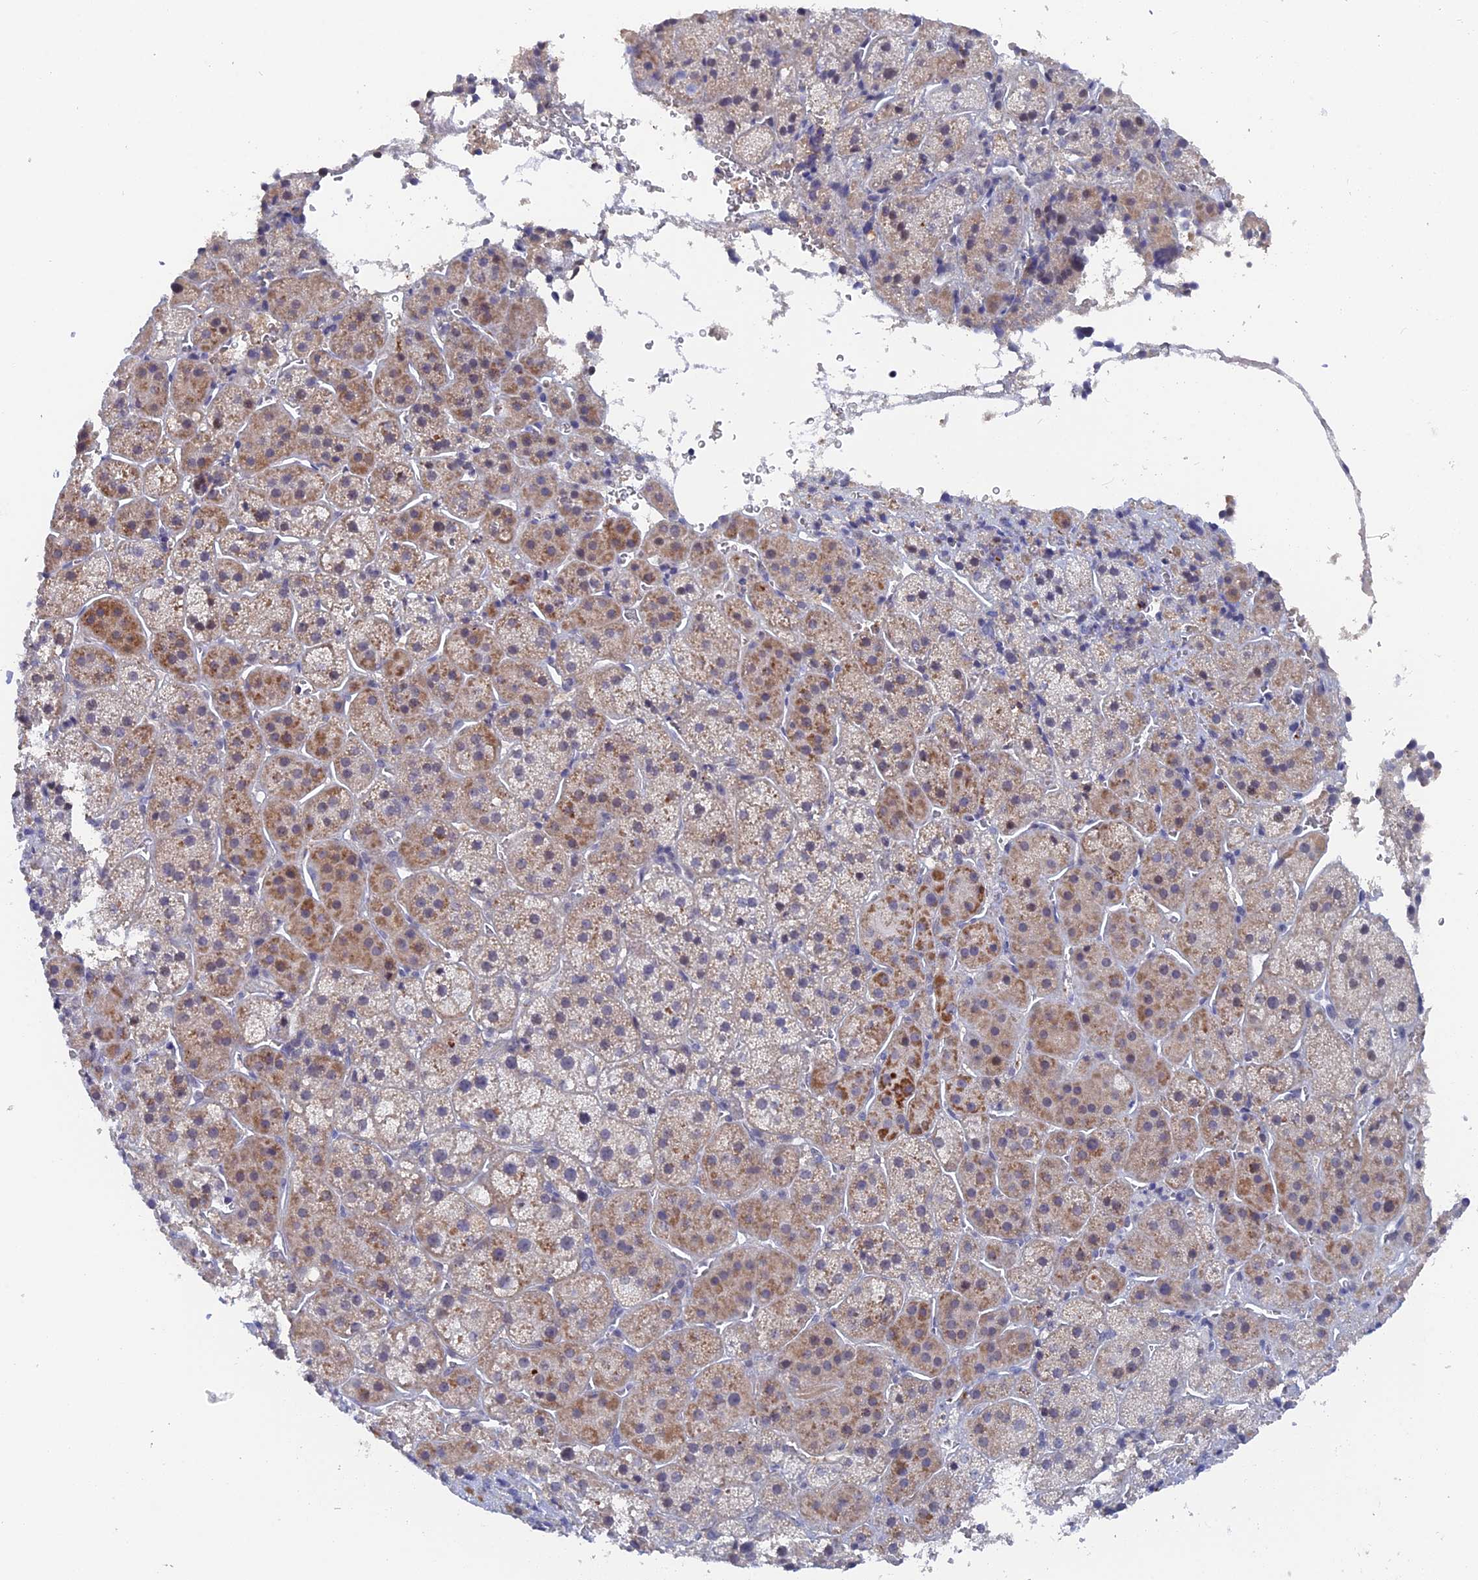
{"staining": {"intensity": "moderate", "quantity": "<25%", "location": "cytoplasmic/membranous"}, "tissue": "adrenal gland", "cell_type": "Glandular cells", "image_type": "normal", "snomed": [{"axis": "morphology", "description": "Normal tissue, NOS"}, {"axis": "topography", "description": "Adrenal gland"}], "caption": "Adrenal gland stained with DAB (3,3'-diaminobenzidine) immunohistochemistry exhibits low levels of moderate cytoplasmic/membranous staining in approximately <25% of glandular cells.", "gene": "BRD2", "patient": {"sex": "female", "age": 44}}